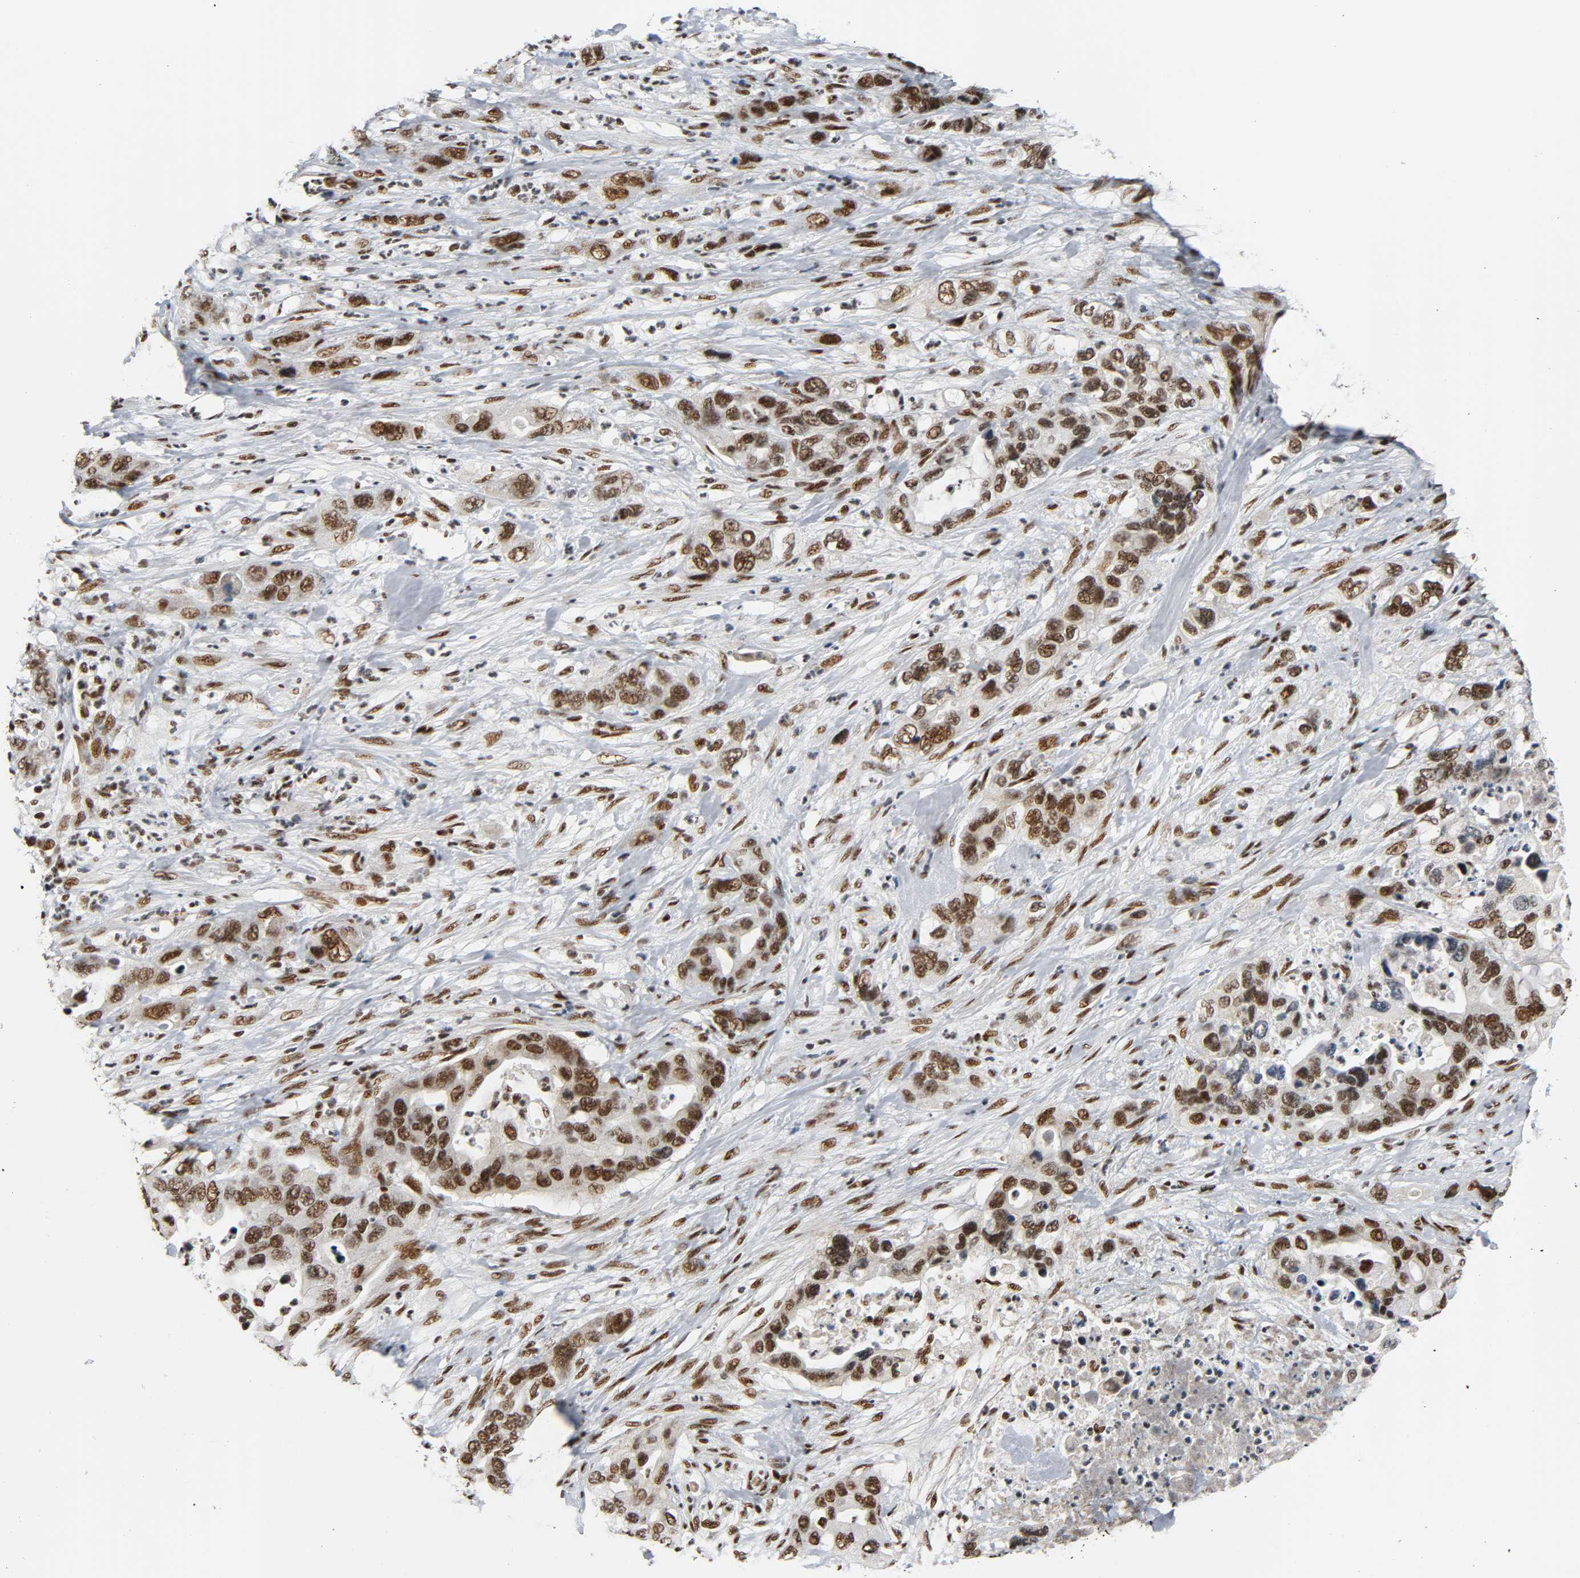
{"staining": {"intensity": "strong", "quantity": ">75%", "location": "nuclear"}, "tissue": "pancreatic cancer", "cell_type": "Tumor cells", "image_type": "cancer", "snomed": [{"axis": "morphology", "description": "Adenocarcinoma, NOS"}, {"axis": "topography", "description": "Pancreas"}], "caption": "A histopathology image of adenocarcinoma (pancreatic) stained for a protein displays strong nuclear brown staining in tumor cells. The protein of interest is shown in brown color, while the nuclei are stained blue.", "gene": "CDK9", "patient": {"sex": "female", "age": 71}}